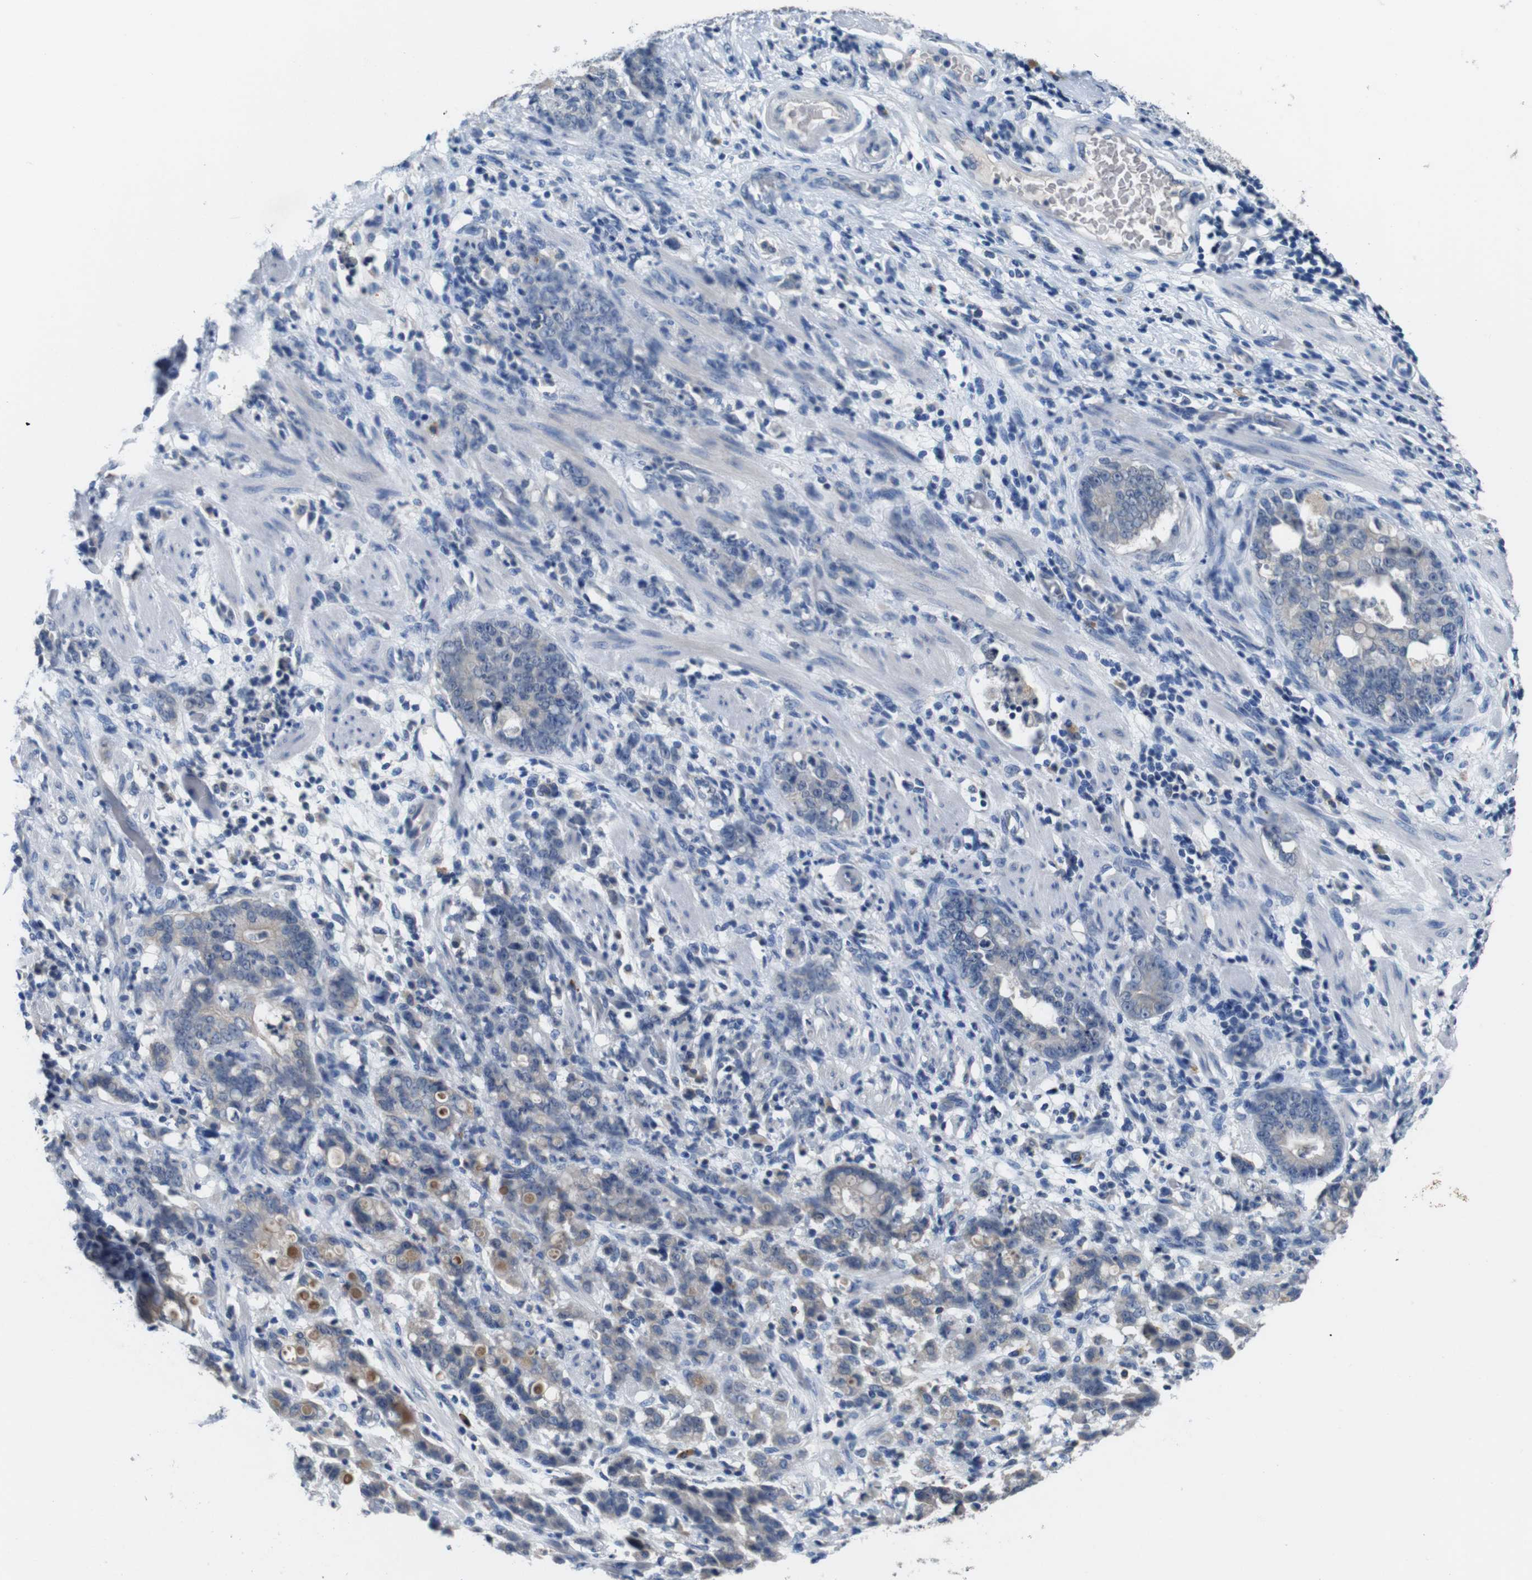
{"staining": {"intensity": "weak", "quantity": "<25%", "location": "cytoplasmic/membranous"}, "tissue": "stomach cancer", "cell_type": "Tumor cells", "image_type": "cancer", "snomed": [{"axis": "morphology", "description": "Adenocarcinoma, NOS"}, {"axis": "topography", "description": "Stomach, lower"}], "caption": "An image of human adenocarcinoma (stomach) is negative for staining in tumor cells. Nuclei are stained in blue.", "gene": "SLC2A8", "patient": {"sex": "male", "age": 88}}